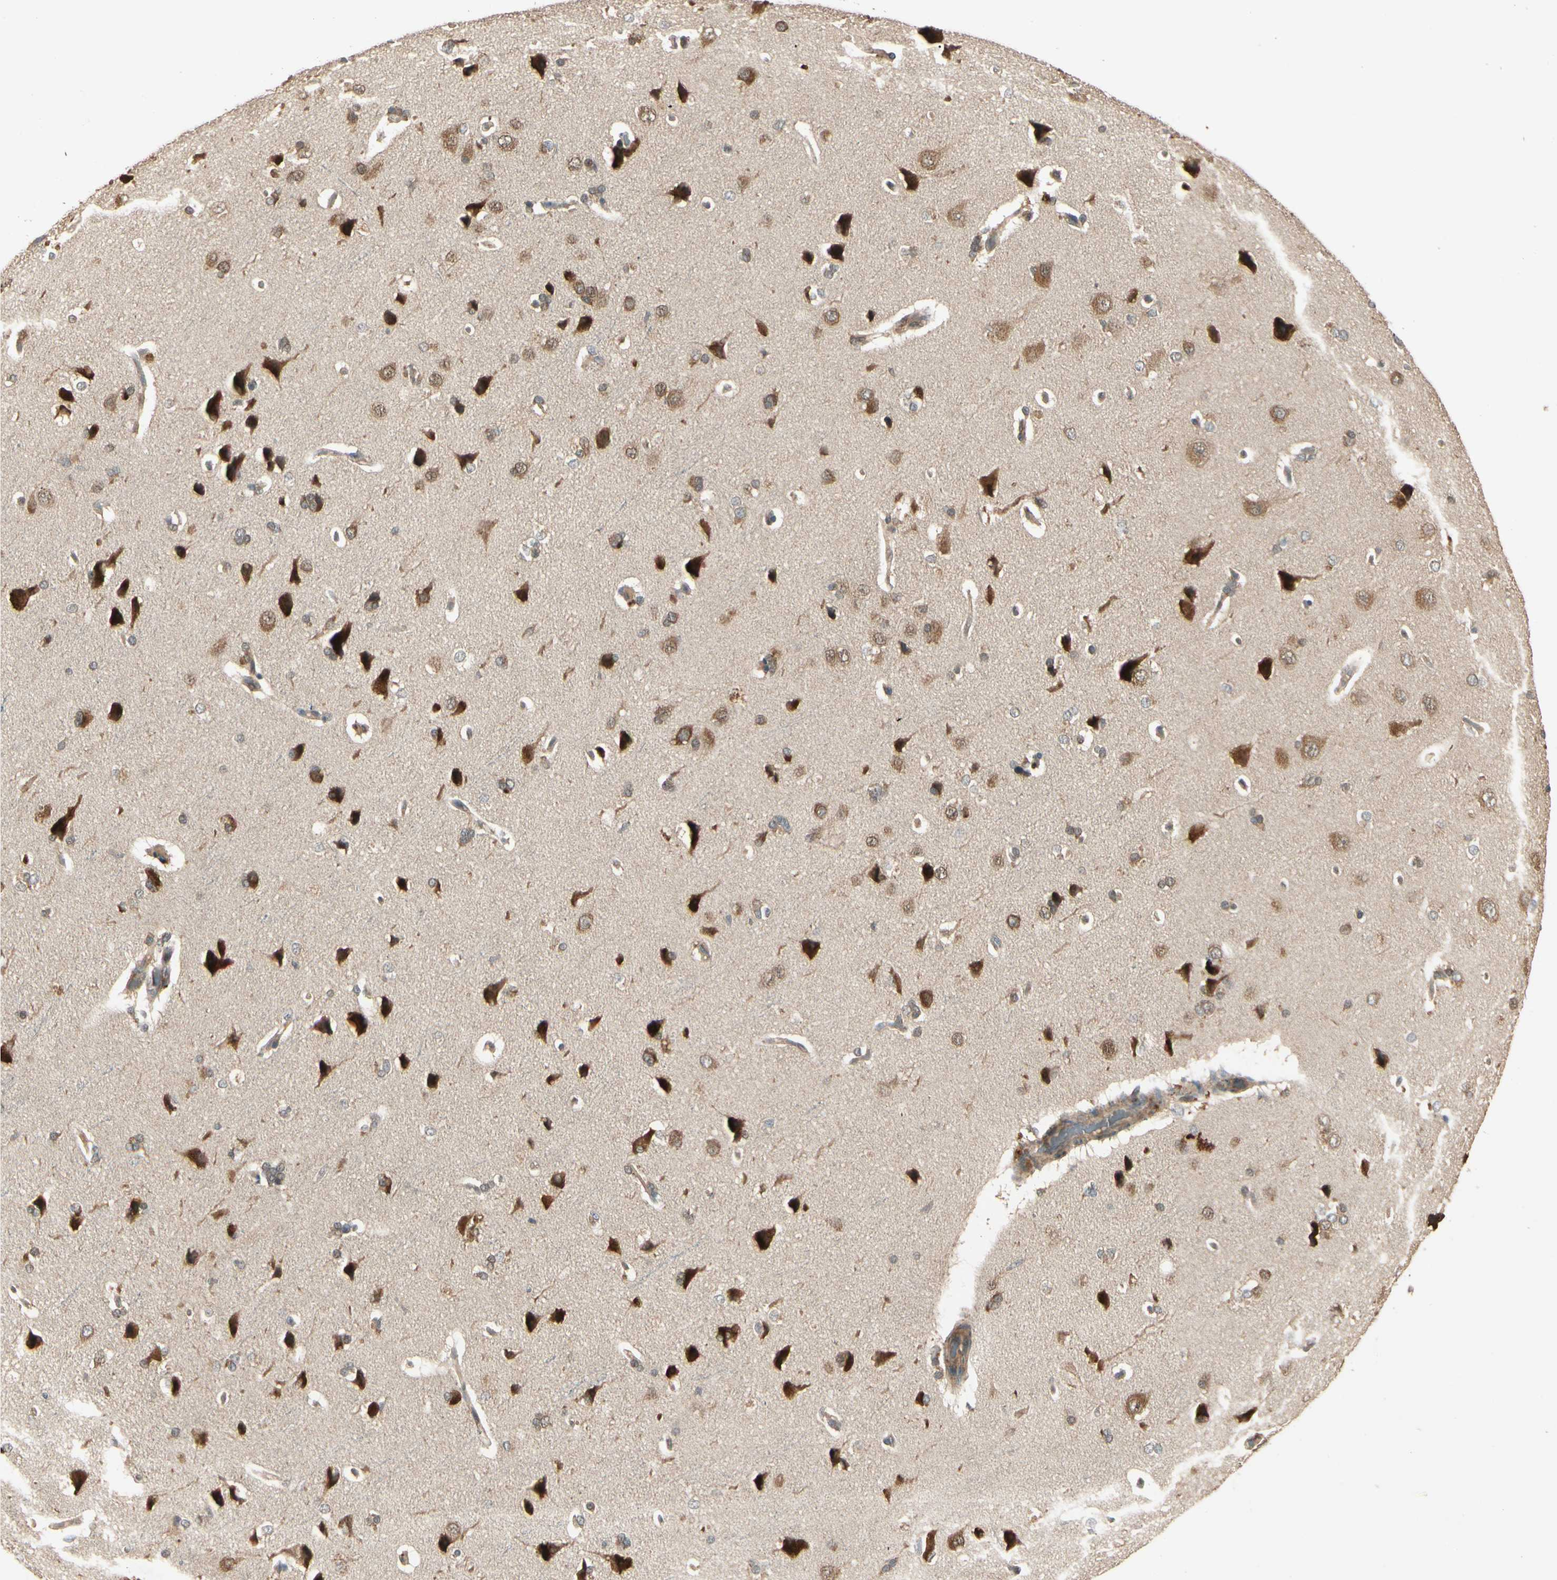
{"staining": {"intensity": "weak", "quantity": "25%-75%", "location": "cytoplasmic/membranous"}, "tissue": "cerebral cortex", "cell_type": "Endothelial cells", "image_type": "normal", "snomed": [{"axis": "morphology", "description": "Normal tissue, NOS"}, {"axis": "topography", "description": "Cerebral cortex"}], "caption": "This histopathology image exhibits IHC staining of normal human cerebral cortex, with low weak cytoplasmic/membranous expression in approximately 25%-75% of endothelial cells.", "gene": "CCT7", "patient": {"sex": "male", "age": 62}}